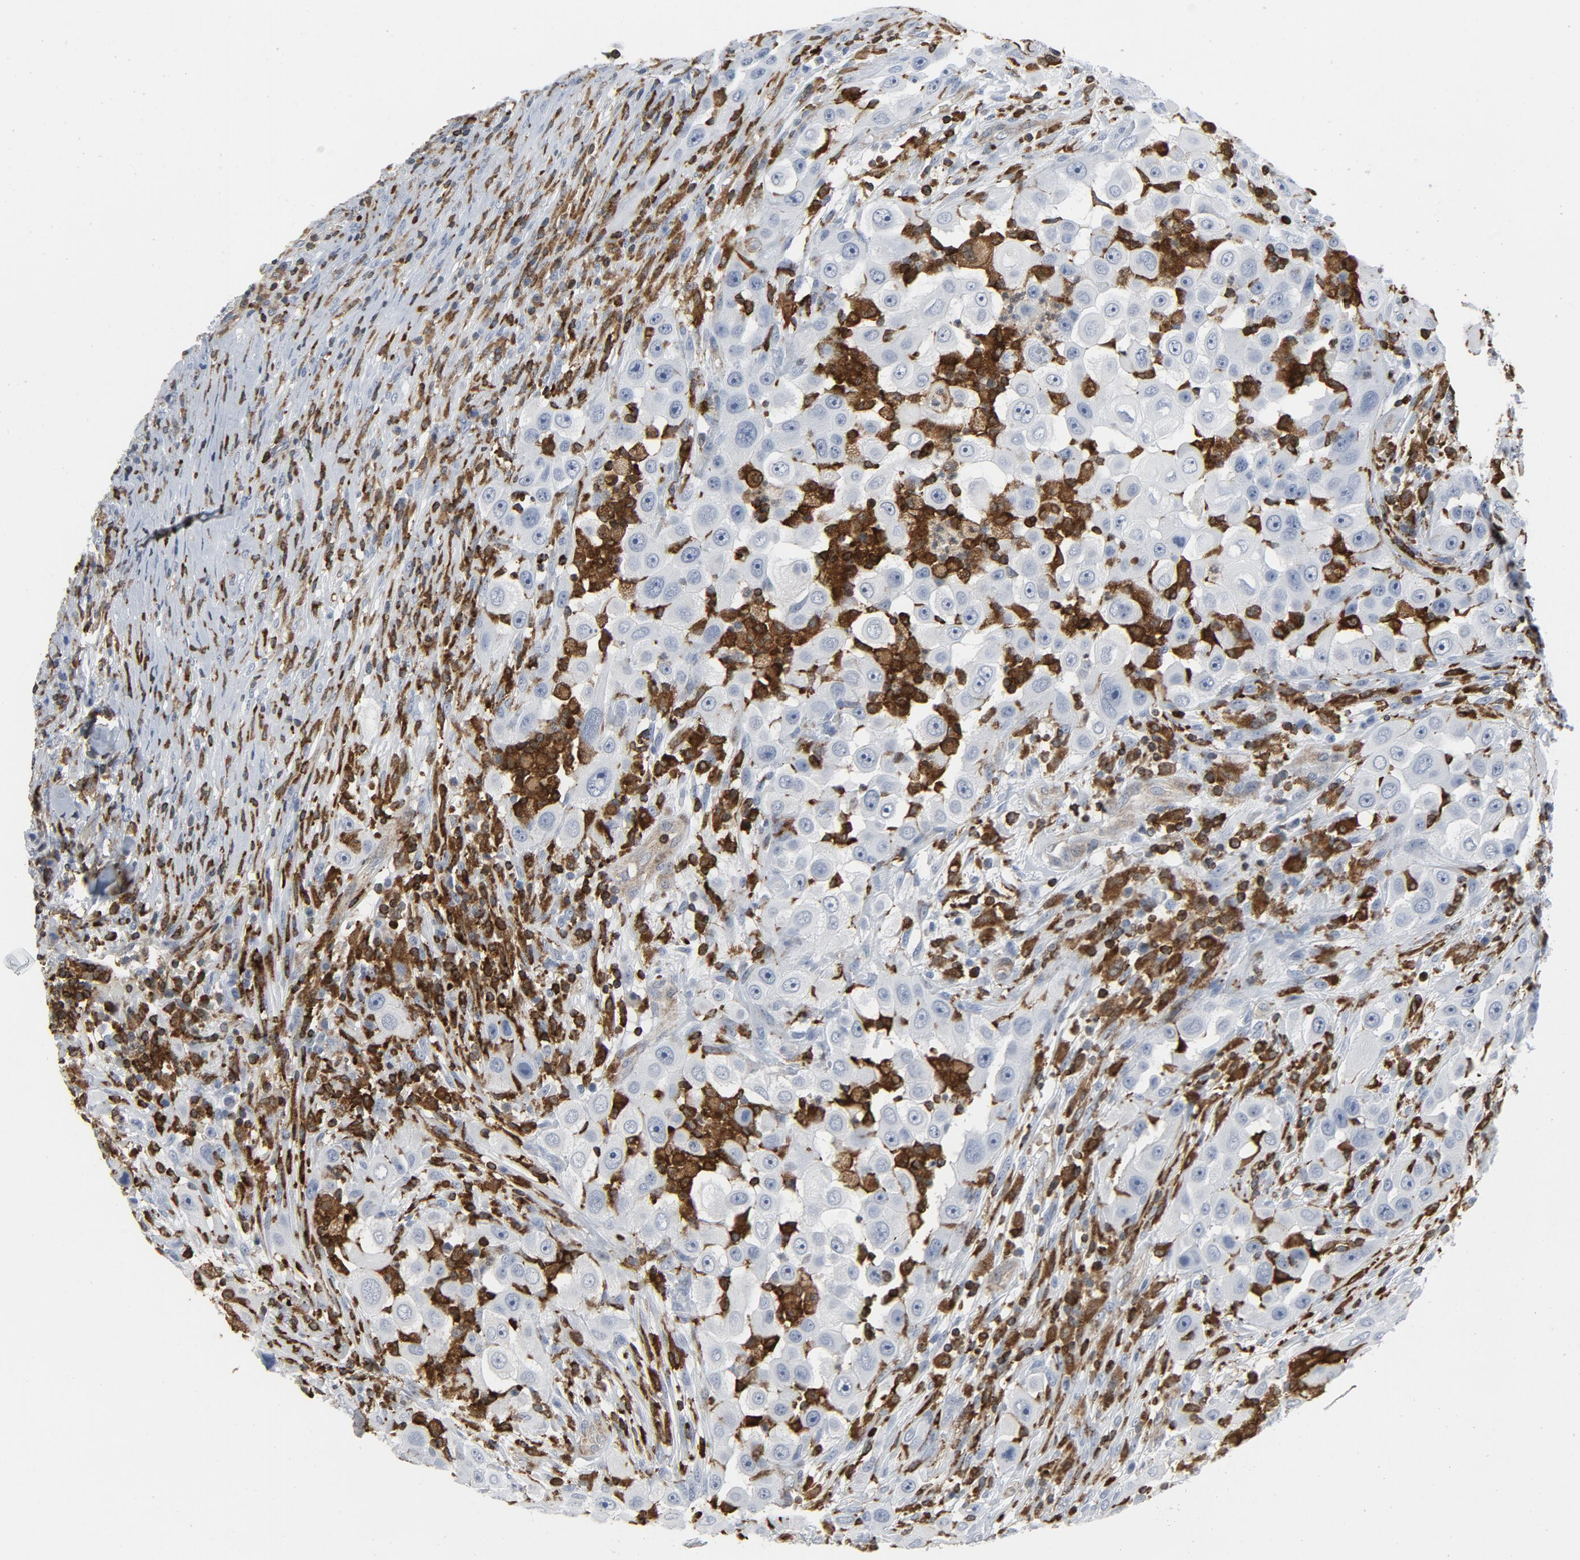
{"staining": {"intensity": "negative", "quantity": "none", "location": "none"}, "tissue": "head and neck cancer", "cell_type": "Tumor cells", "image_type": "cancer", "snomed": [{"axis": "morphology", "description": "Carcinoma, NOS"}, {"axis": "topography", "description": "Head-Neck"}], "caption": "High magnification brightfield microscopy of head and neck cancer (carcinoma) stained with DAB (brown) and counterstained with hematoxylin (blue): tumor cells show no significant staining. (DAB (3,3'-diaminobenzidine) immunohistochemistry, high magnification).", "gene": "LCP2", "patient": {"sex": "male", "age": 87}}